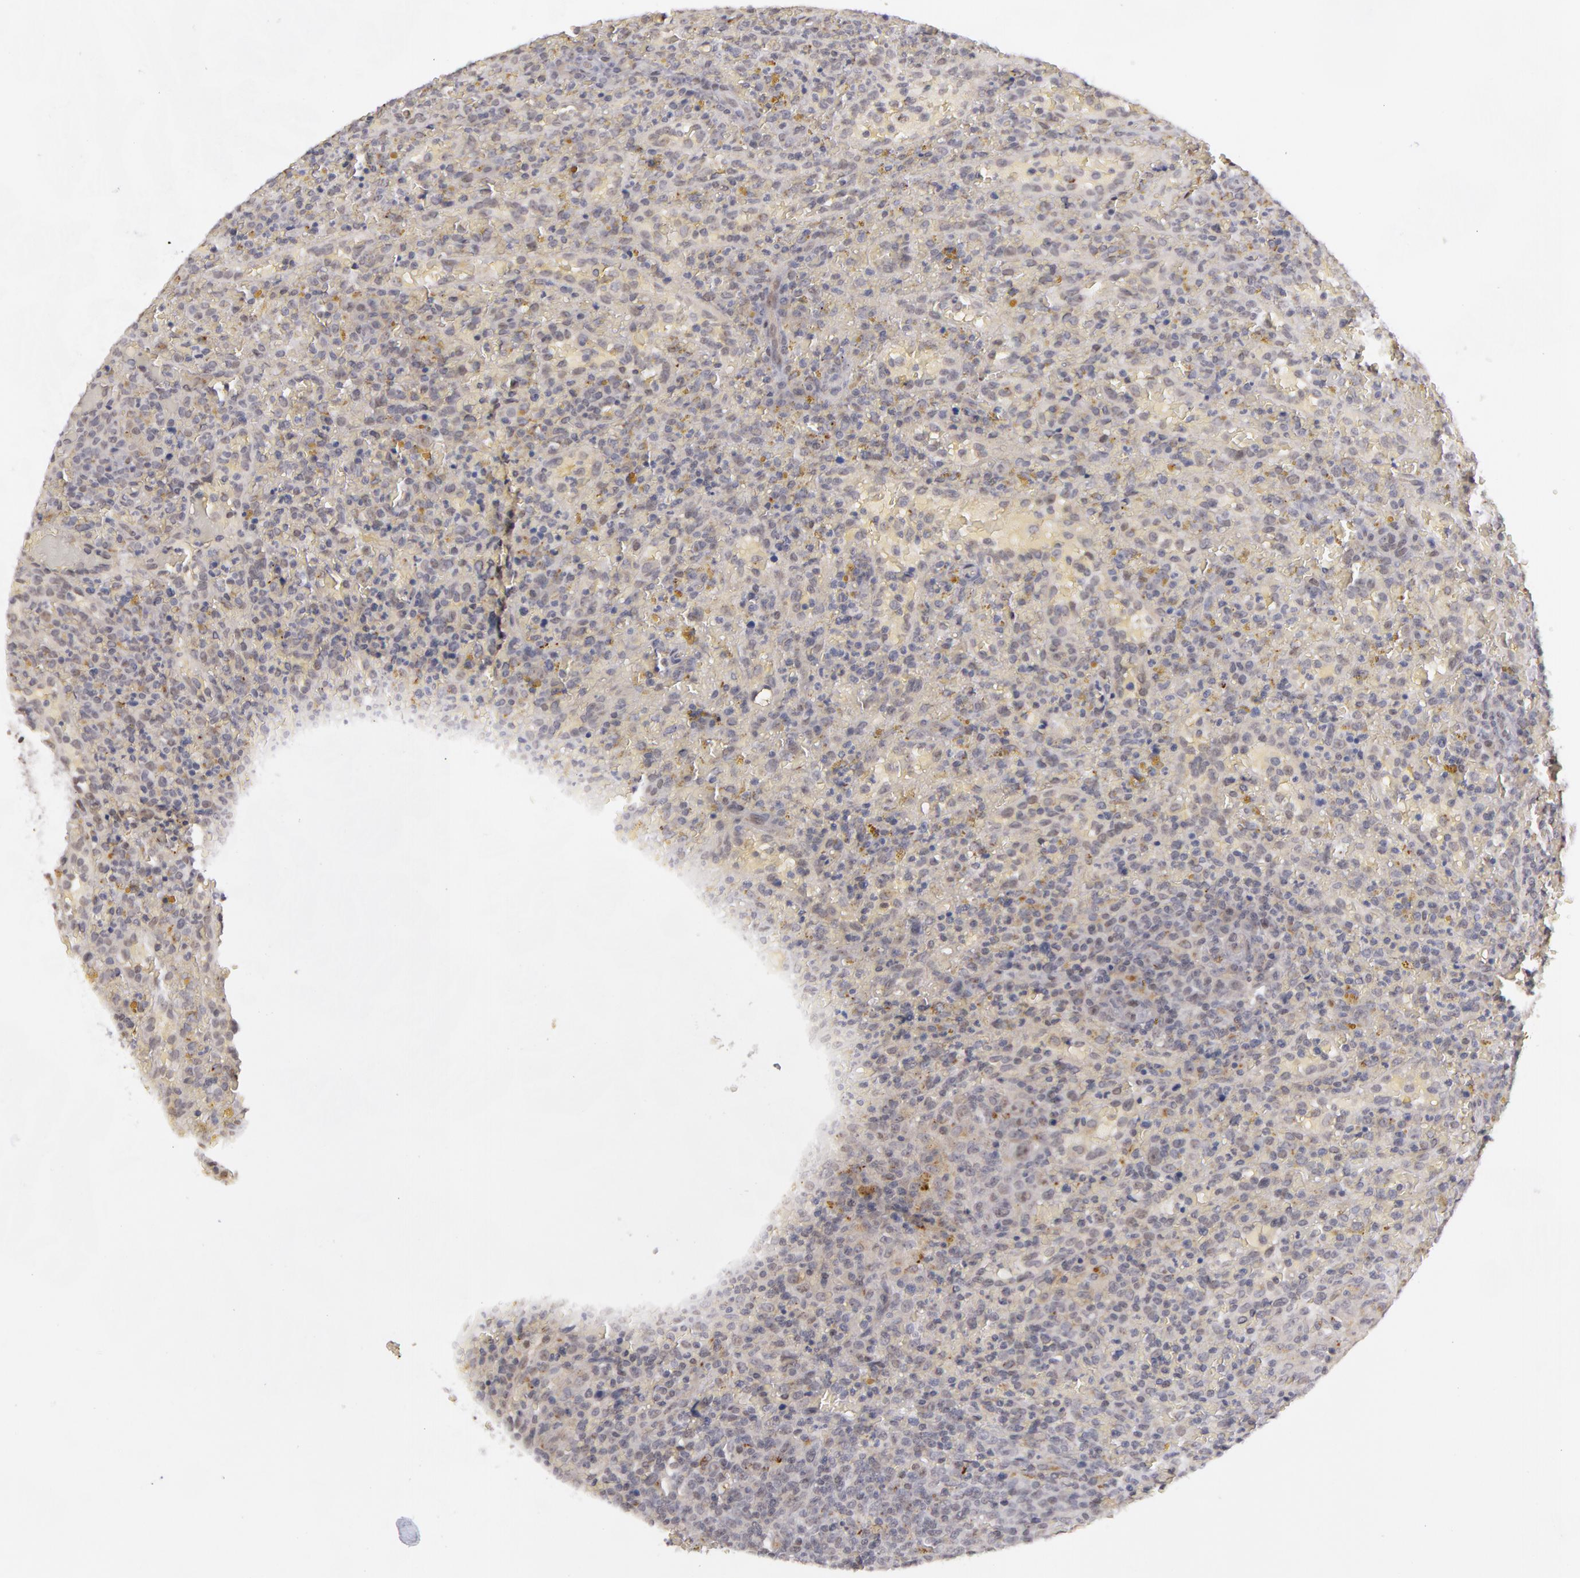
{"staining": {"intensity": "negative", "quantity": "none", "location": "none"}, "tissue": "lymphoma", "cell_type": "Tumor cells", "image_type": "cancer", "snomed": [{"axis": "morphology", "description": "Malignant lymphoma, non-Hodgkin's type, High grade"}, {"axis": "topography", "description": "Spleen"}, {"axis": "topography", "description": "Lymph node"}], "caption": "High-grade malignant lymphoma, non-Hodgkin's type was stained to show a protein in brown. There is no significant positivity in tumor cells.", "gene": "RRP7A", "patient": {"sex": "female", "age": 70}}